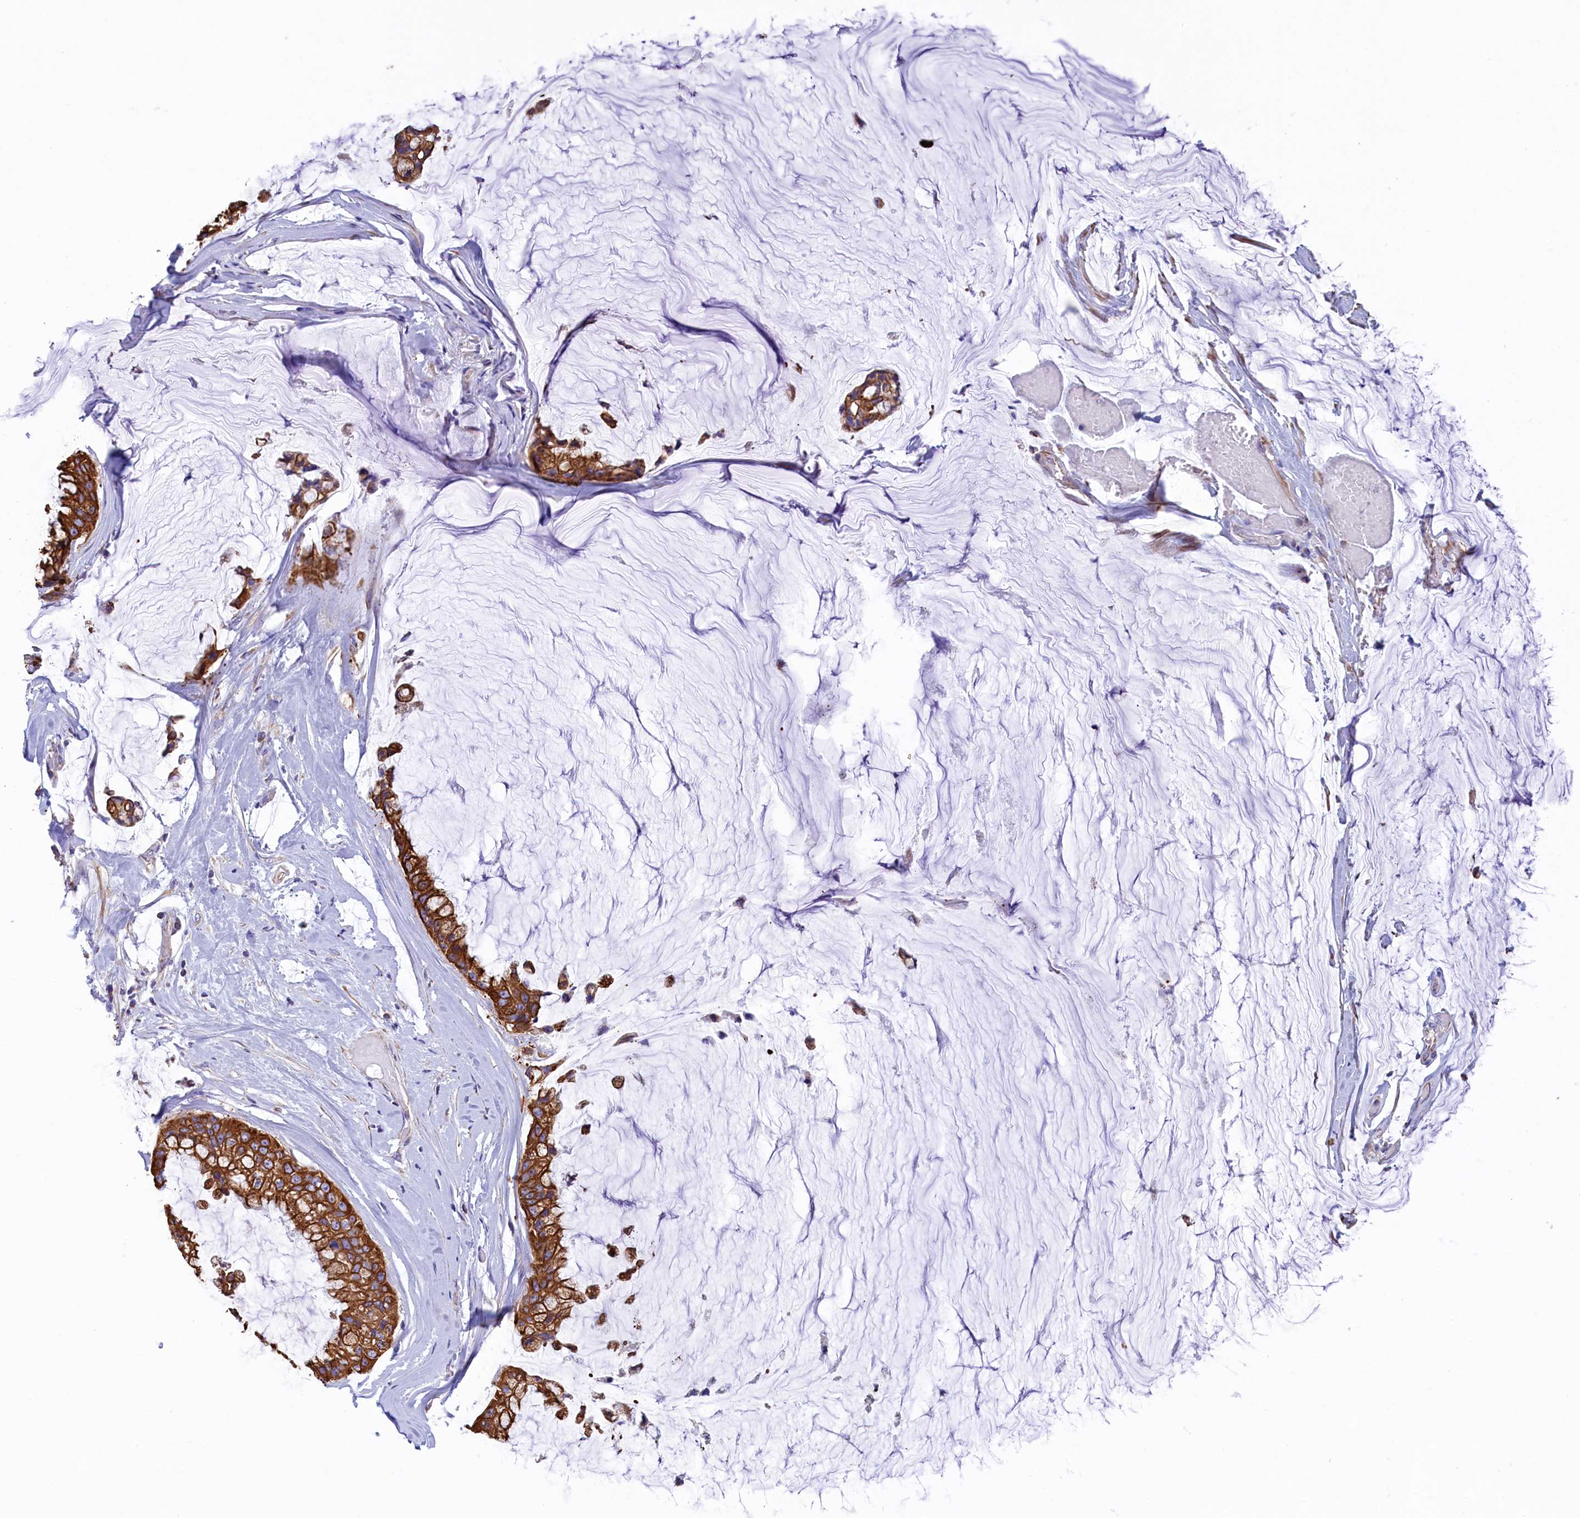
{"staining": {"intensity": "strong", "quantity": ">75%", "location": "cytoplasmic/membranous"}, "tissue": "ovarian cancer", "cell_type": "Tumor cells", "image_type": "cancer", "snomed": [{"axis": "morphology", "description": "Cystadenocarcinoma, mucinous, NOS"}, {"axis": "topography", "description": "Ovary"}], "caption": "A micrograph showing strong cytoplasmic/membranous positivity in approximately >75% of tumor cells in ovarian cancer, as visualized by brown immunohistochemical staining.", "gene": "GATB", "patient": {"sex": "female", "age": 39}}